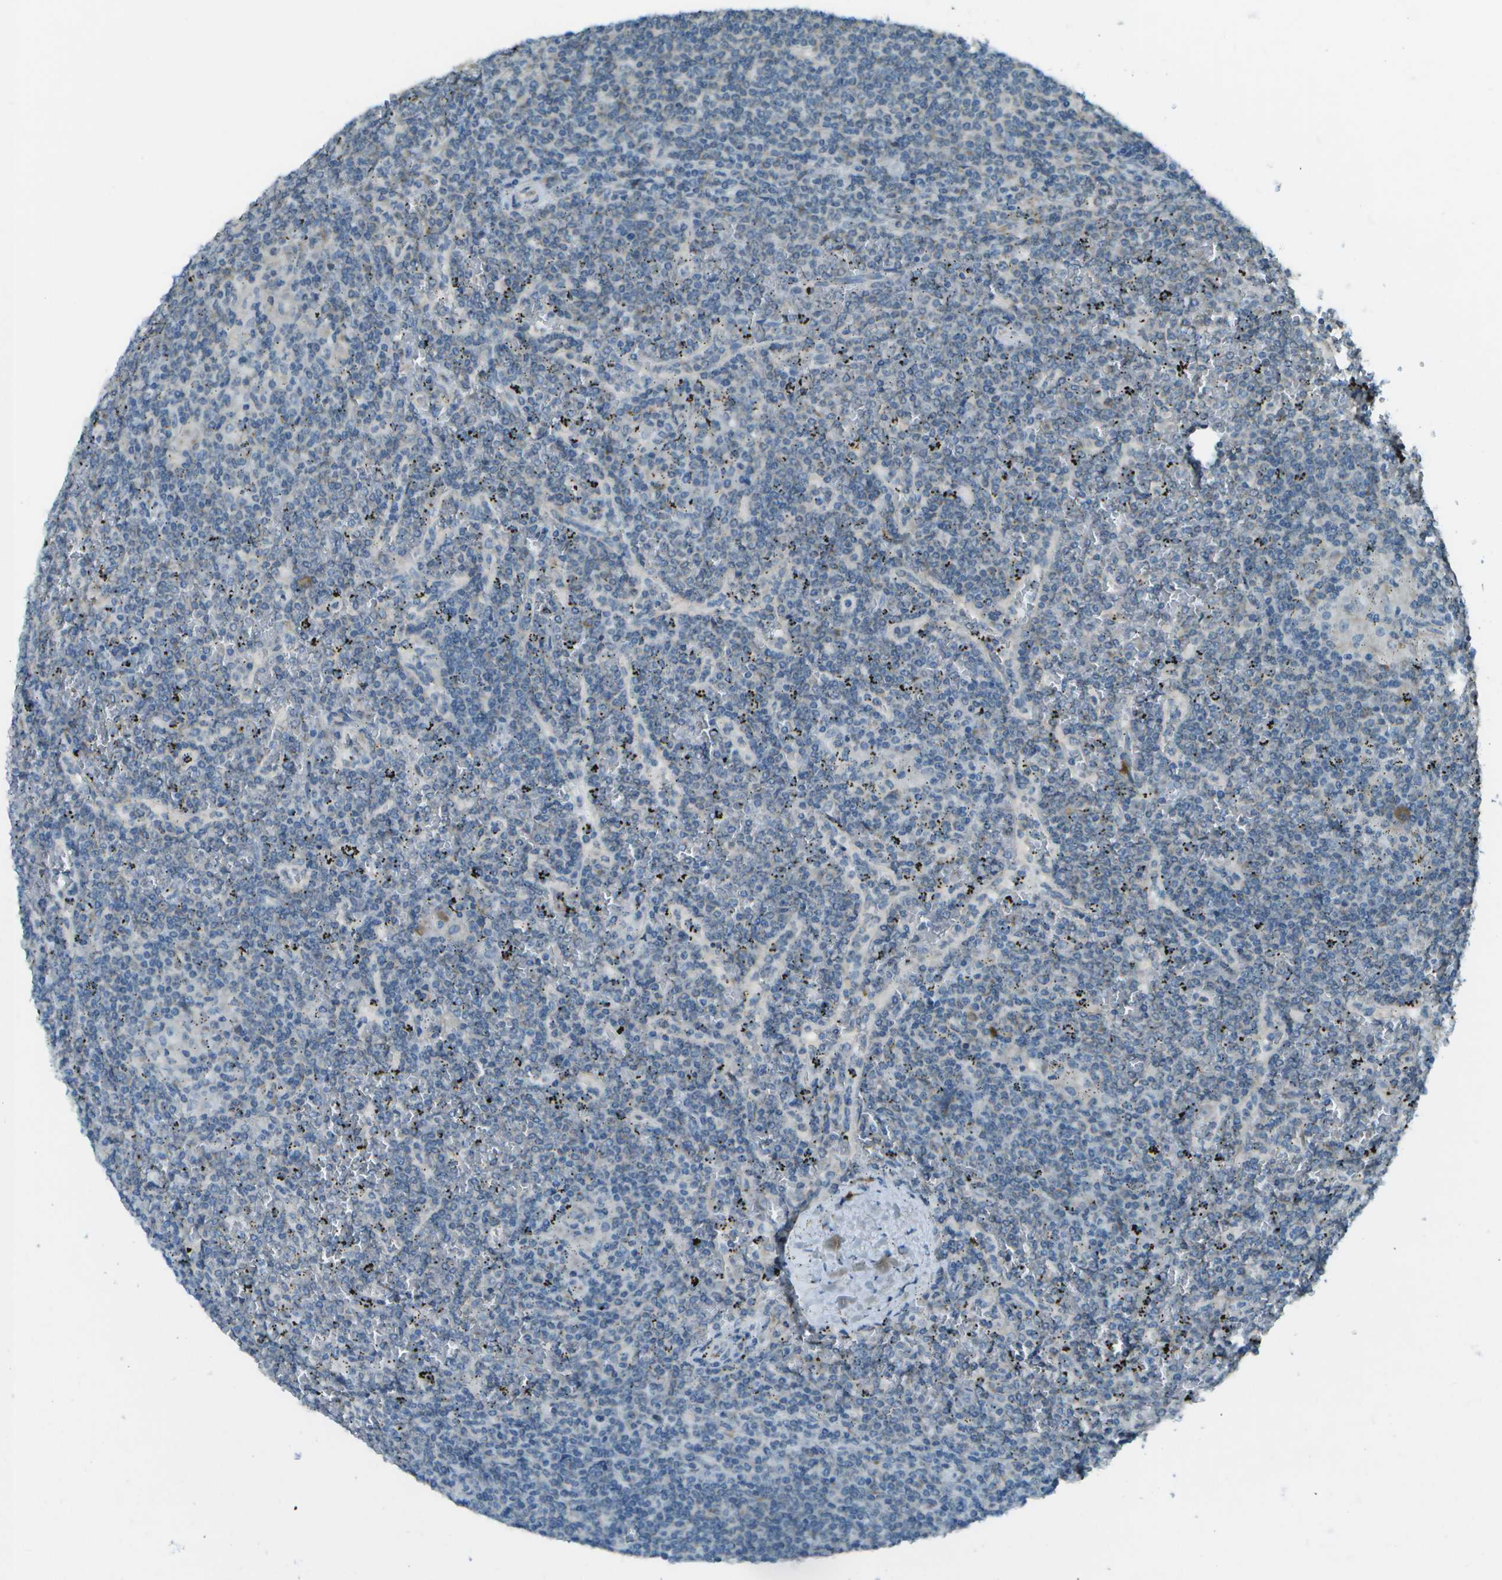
{"staining": {"intensity": "negative", "quantity": "none", "location": "none"}, "tissue": "lymphoma", "cell_type": "Tumor cells", "image_type": "cancer", "snomed": [{"axis": "morphology", "description": "Malignant lymphoma, non-Hodgkin's type, Low grade"}, {"axis": "topography", "description": "Spleen"}], "caption": "Lymphoma stained for a protein using IHC displays no positivity tumor cells.", "gene": "KCTD3", "patient": {"sex": "female", "age": 19}}